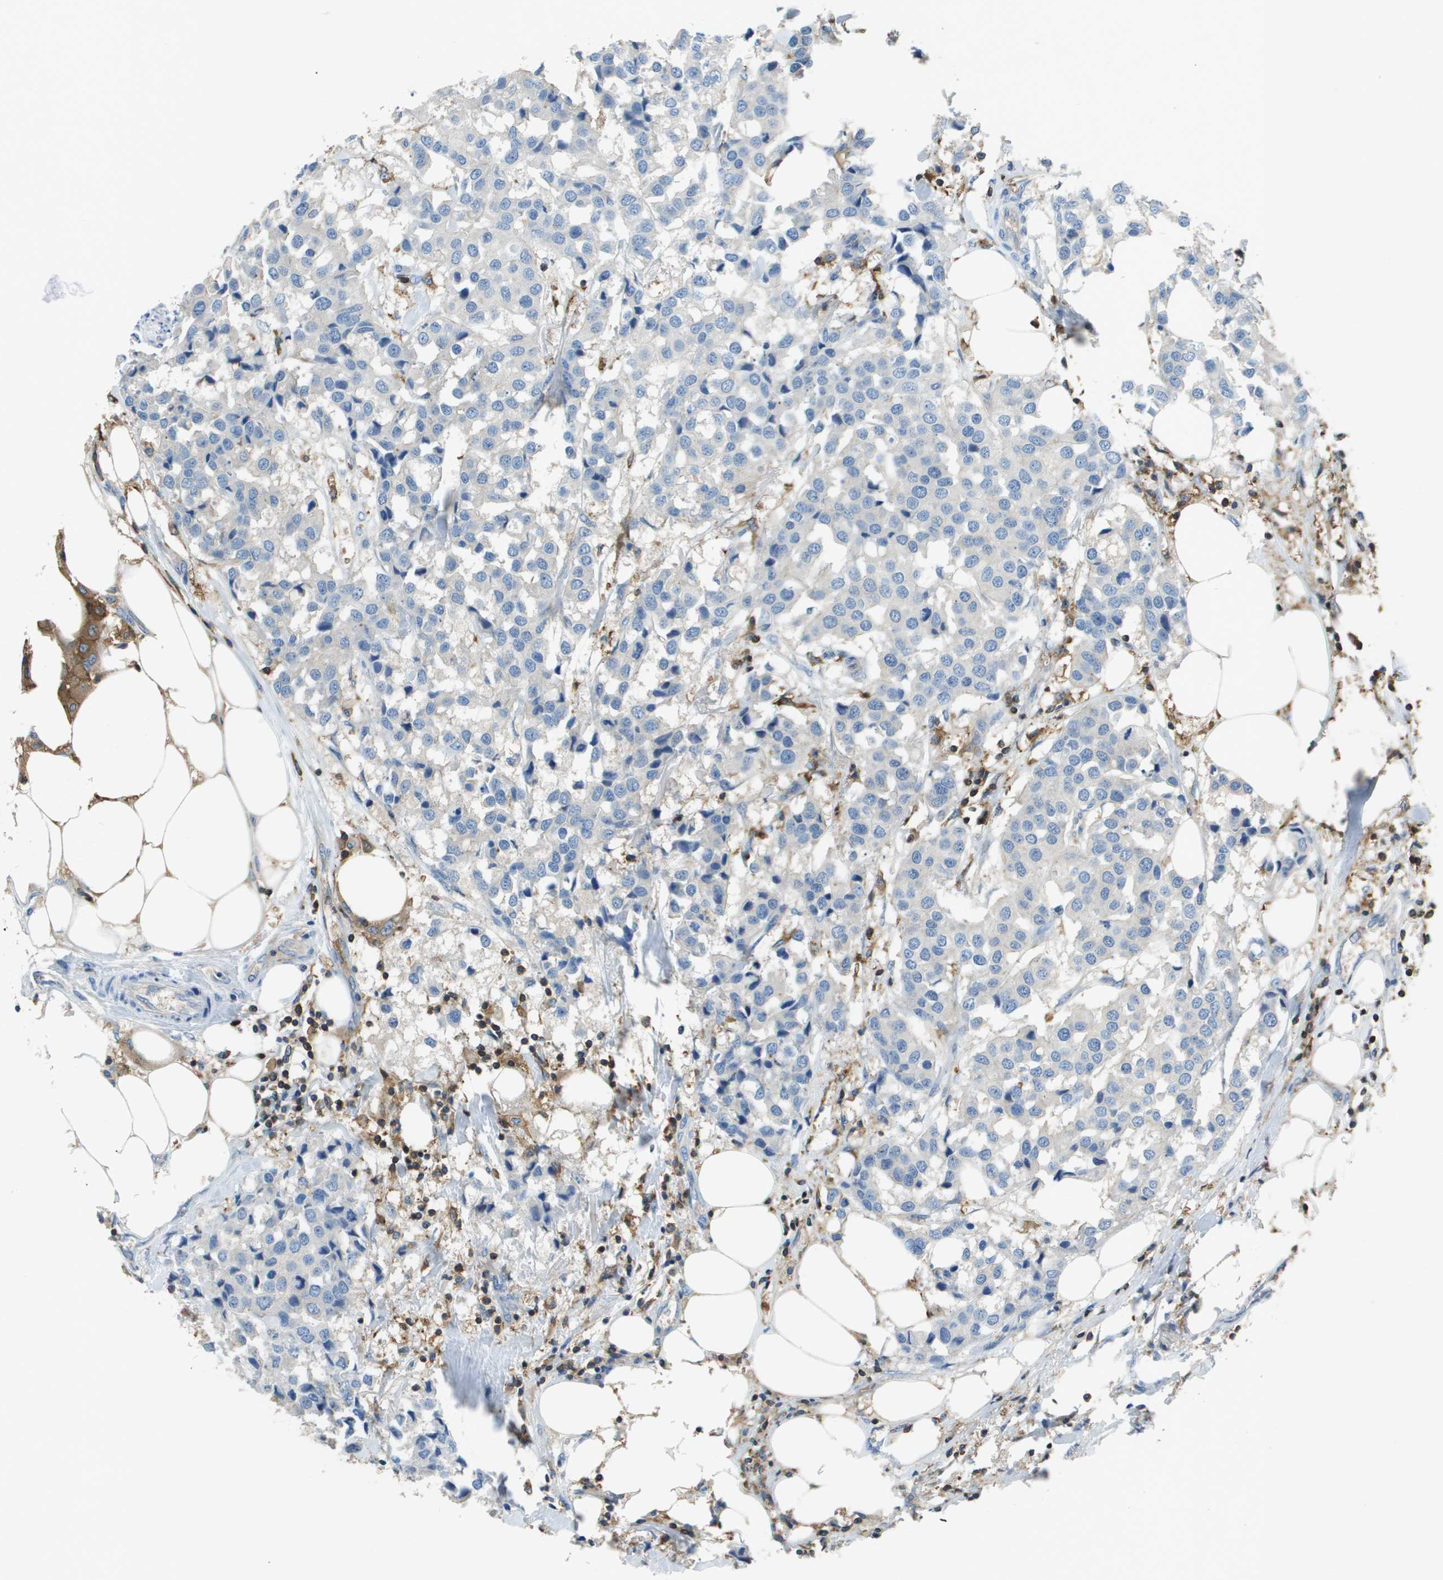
{"staining": {"intensity": "negative", "quantity": "none", "location": "none"}, "tissue": "breast cancer", "cell_type": "Tumor cells", "image_type": "cancer", "snomed": [{"axis": "morphology", "description": "Duct carcinoma"}, {"axis": "topography", "description": "Breast"}], "caption": "This is an immunohistochemistry photomicrograph of breast cancer. There is no positivity in tumor cells.", "gene": "APBB1IP", "patient": {"sex": "female", "age": 80}}